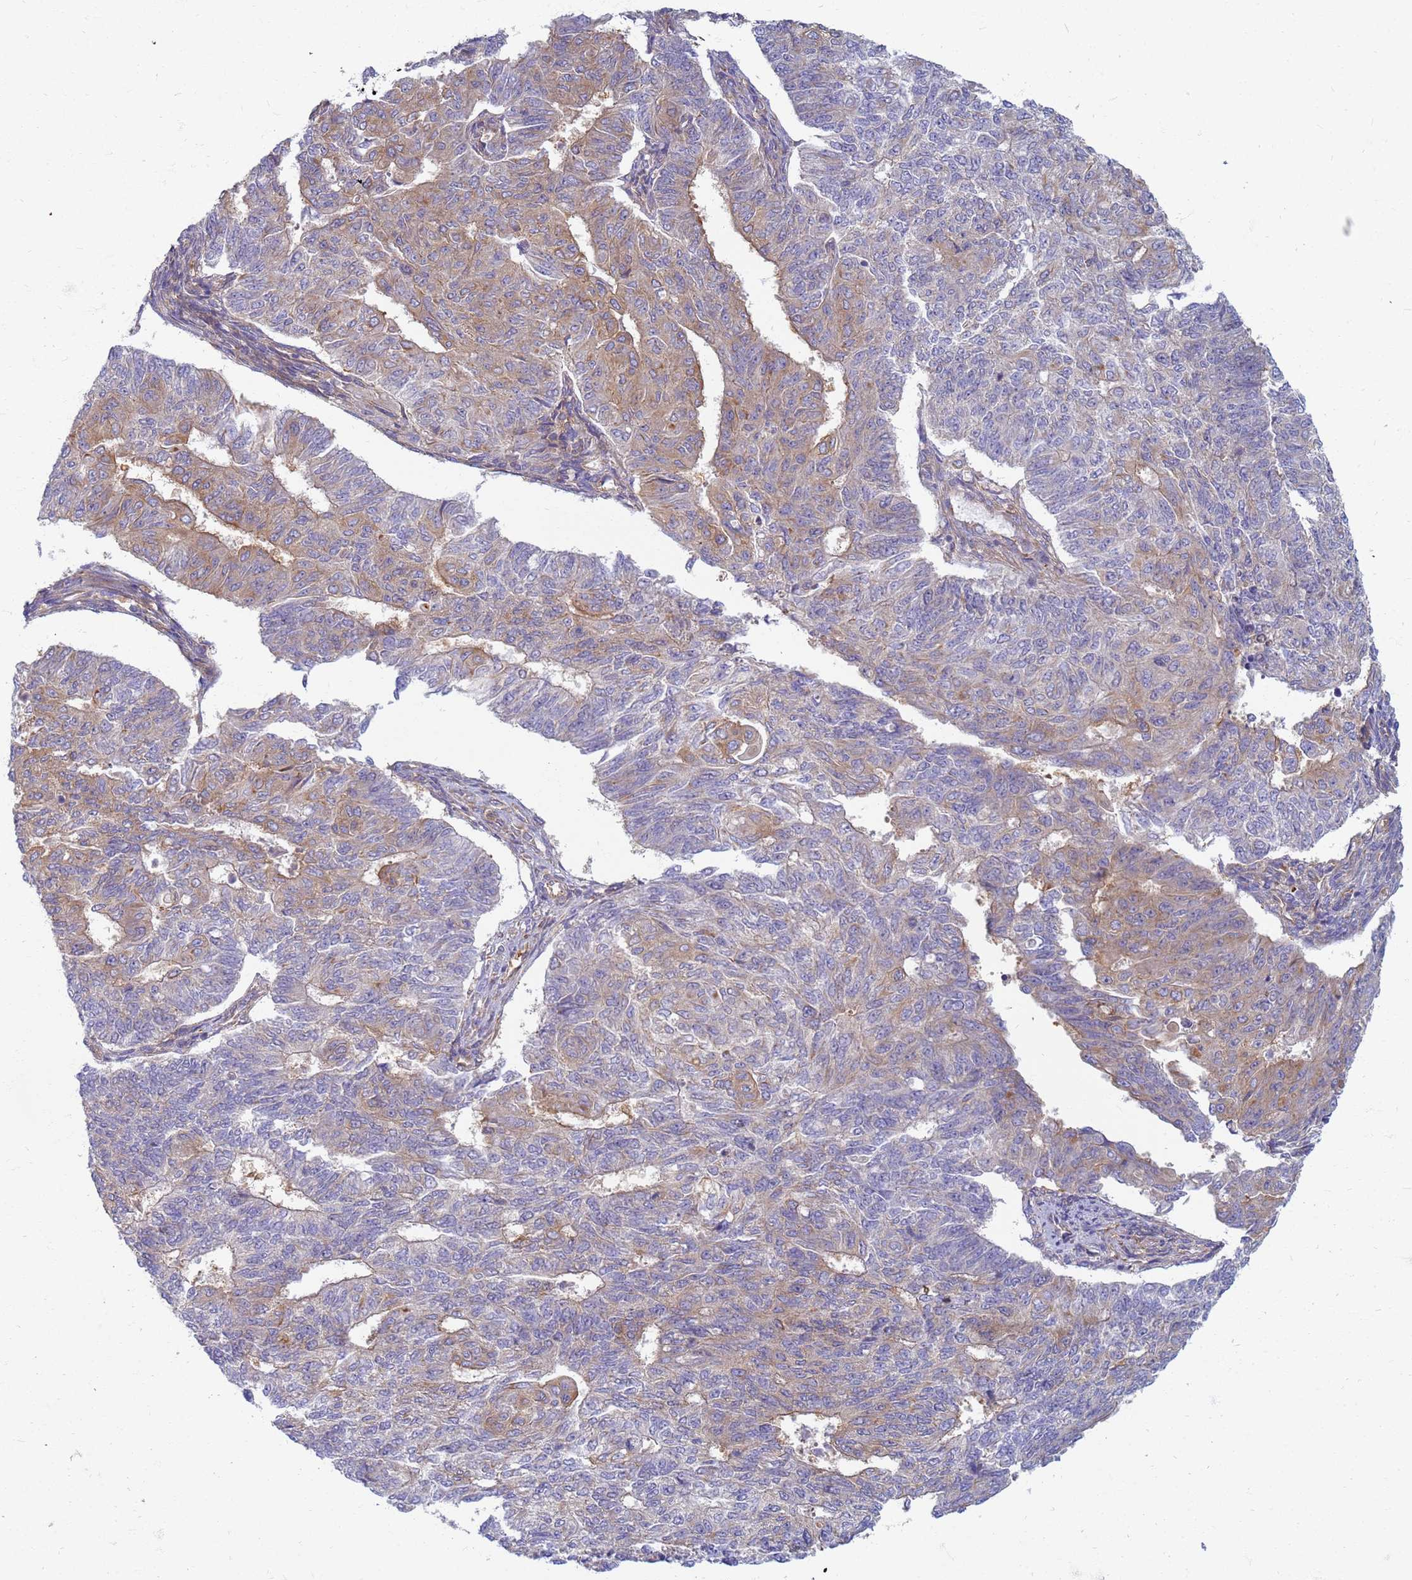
{"staining": {"intensity": "moderate", "quantity": "<25%", "location": "cytoplasmic/membranous"}, "tissue": "endometrial cancer", "cell_type": "Tumor cells", "image_type": "cancer", "snomed": [{"axis": "morphology", "description": "Adenocarcinoma, NOS"}, {"axis": "topography", "description": "Endometrium"}], "caption": "IHC of human adenocarcinoma (endometrial) displays low levels of moderate cytoplasmic/membranous expression in about <25% of tumor cells.", "gene": "EEA1", "patient": {"sex": "female", "age": 32}}